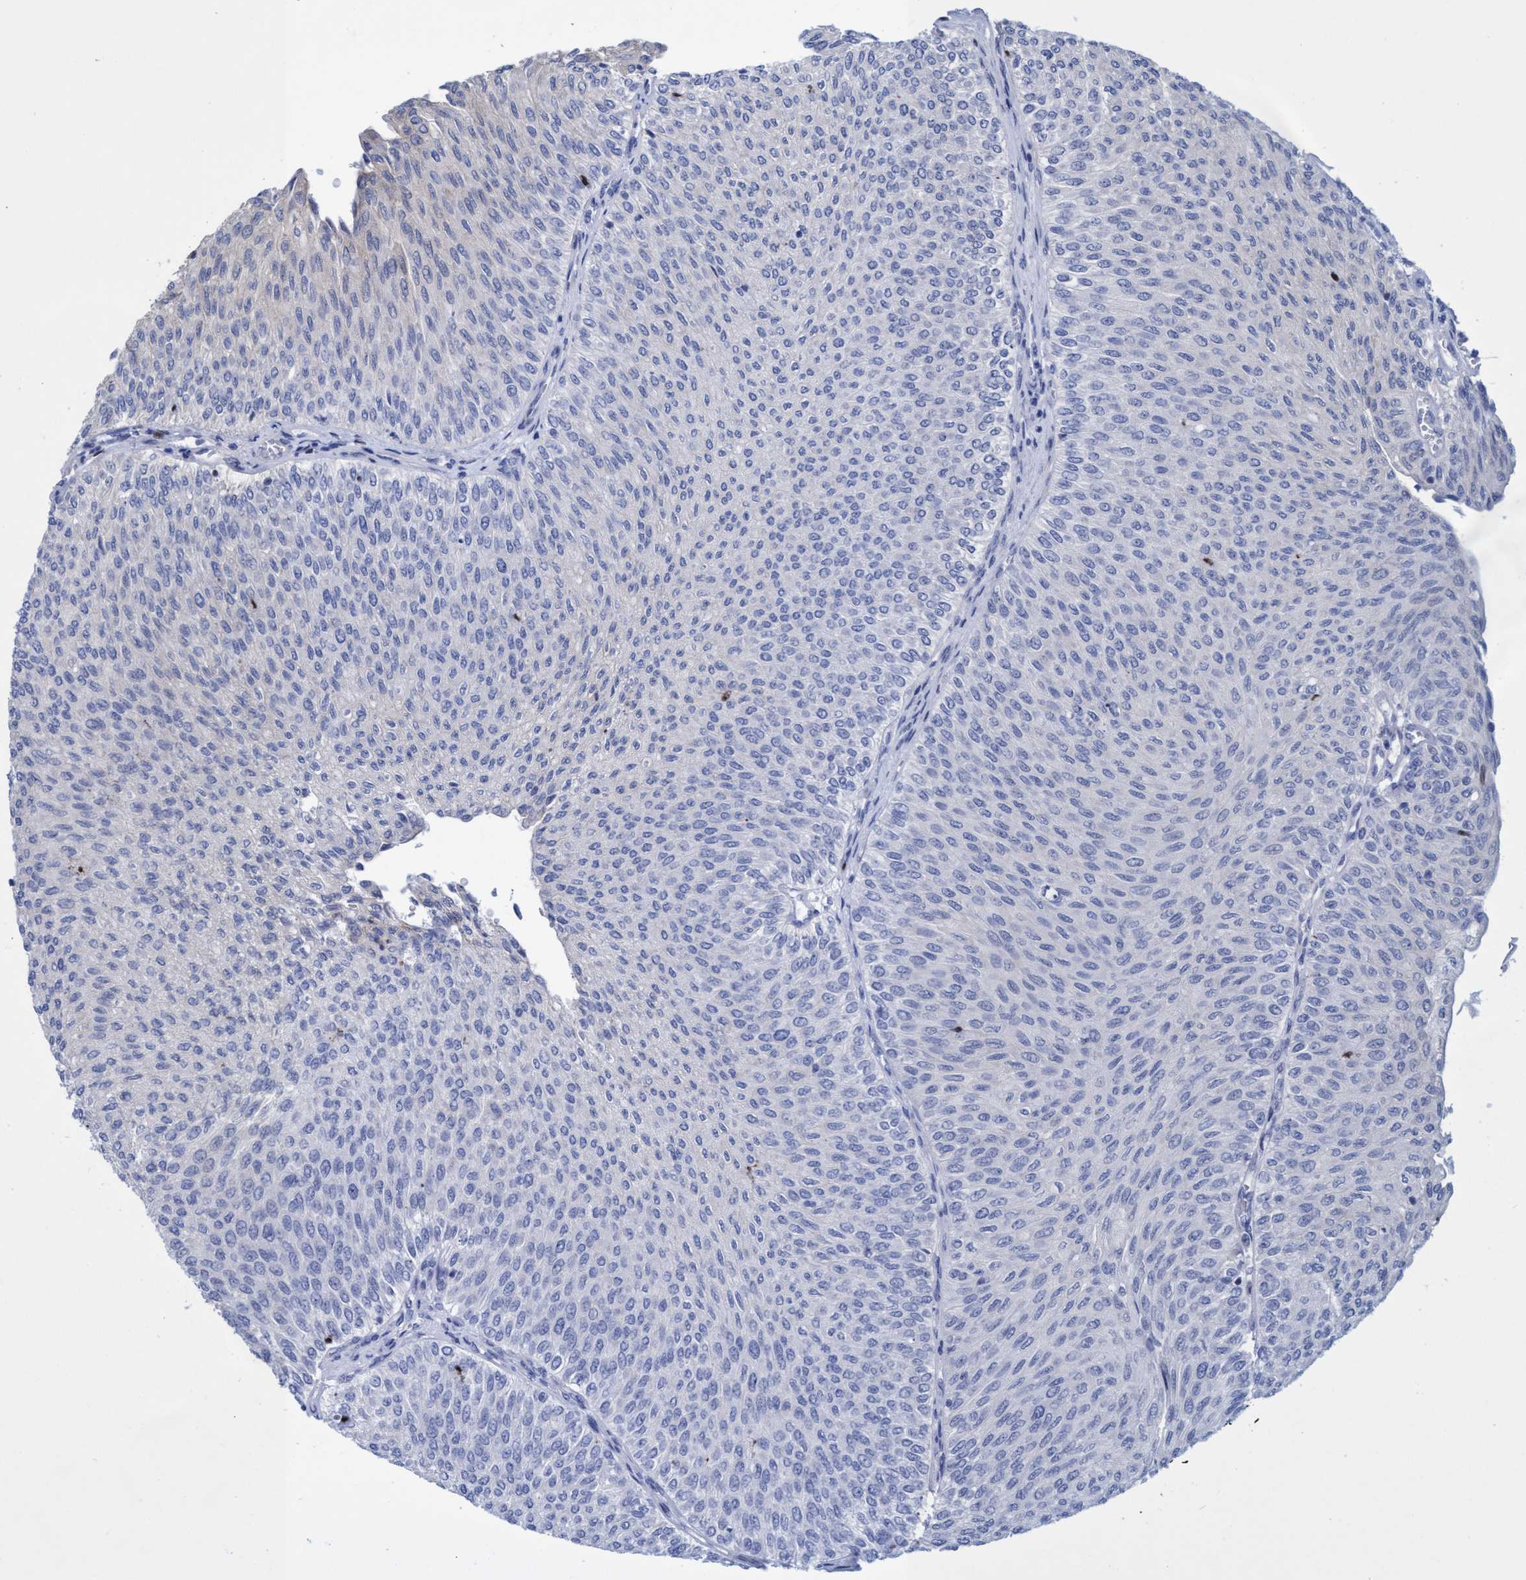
{"staining": {"intensity": "negative", "quantity": "none", "location": "none"}, "tissue": "urothelial cancer", "cell_type": "Tumor cells", "image_type": "cancer", "snomed": [{"axis": "morphology", "description": "Urothelial carcinoma, Low grade"}, {"axis": "topography", "description": "Urinary bladder"}], "caption": "Immunohistochemical staining of urothelial cancer displays no significant staining in tumor cells.", "gene": "R3HCC1", "patient": {"sex": "male", "age": 78}}